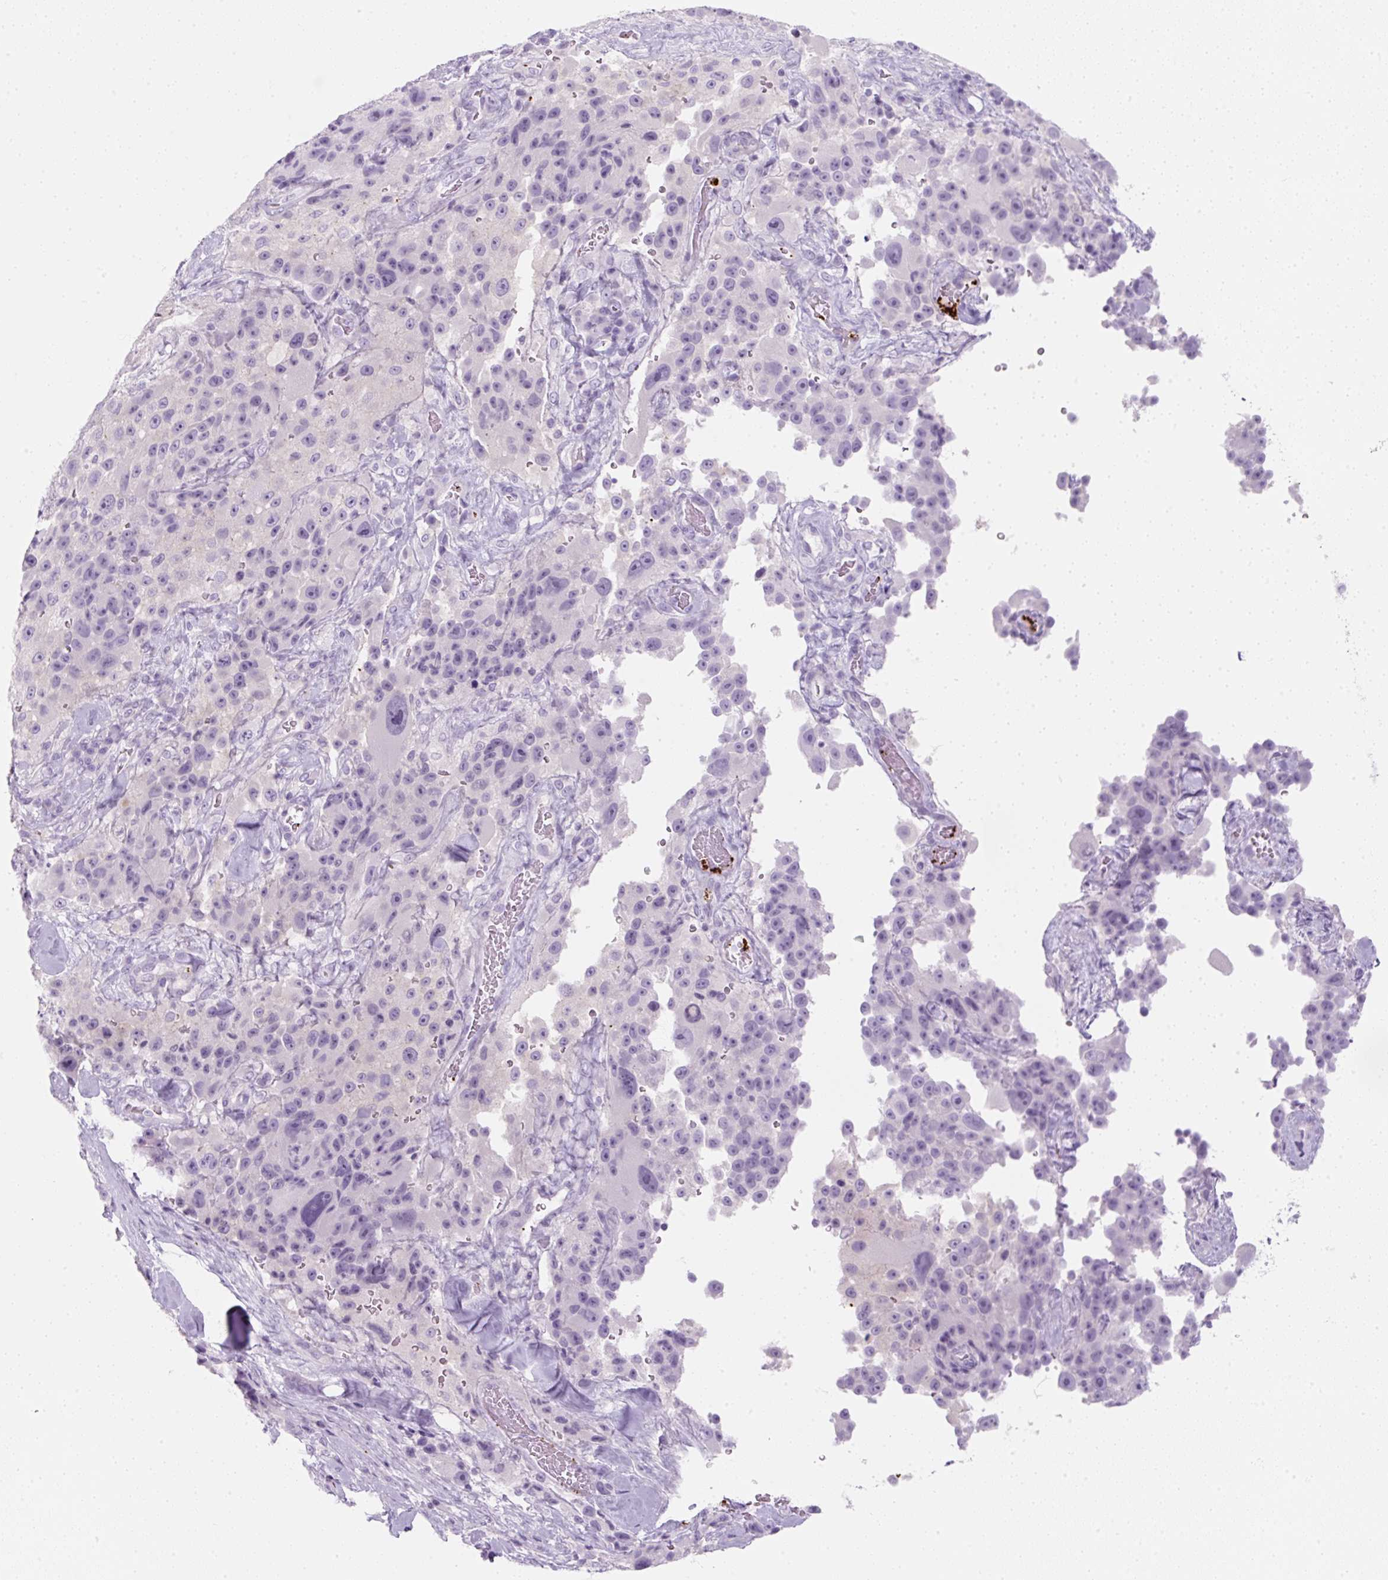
{"staining": {"intensity": "negative", "quantity": "none", "location": "none"}, "tissue": "melanoma", "cell_type": "Tumor cells", "image_type": "cancer", "snomed": [{"axis": "morphology", "description": "Malignant melanoma, Metastatic site"}, {"axis": "topography", "description": "Lymph node"}], "caption": "The immunohistochemistry micrograph has no significant expression in tumor cells of malignant melanoma (metastatic site) tissue.", "gene": "PF4V1", "patient": {"sex": "male", "age": 62}}